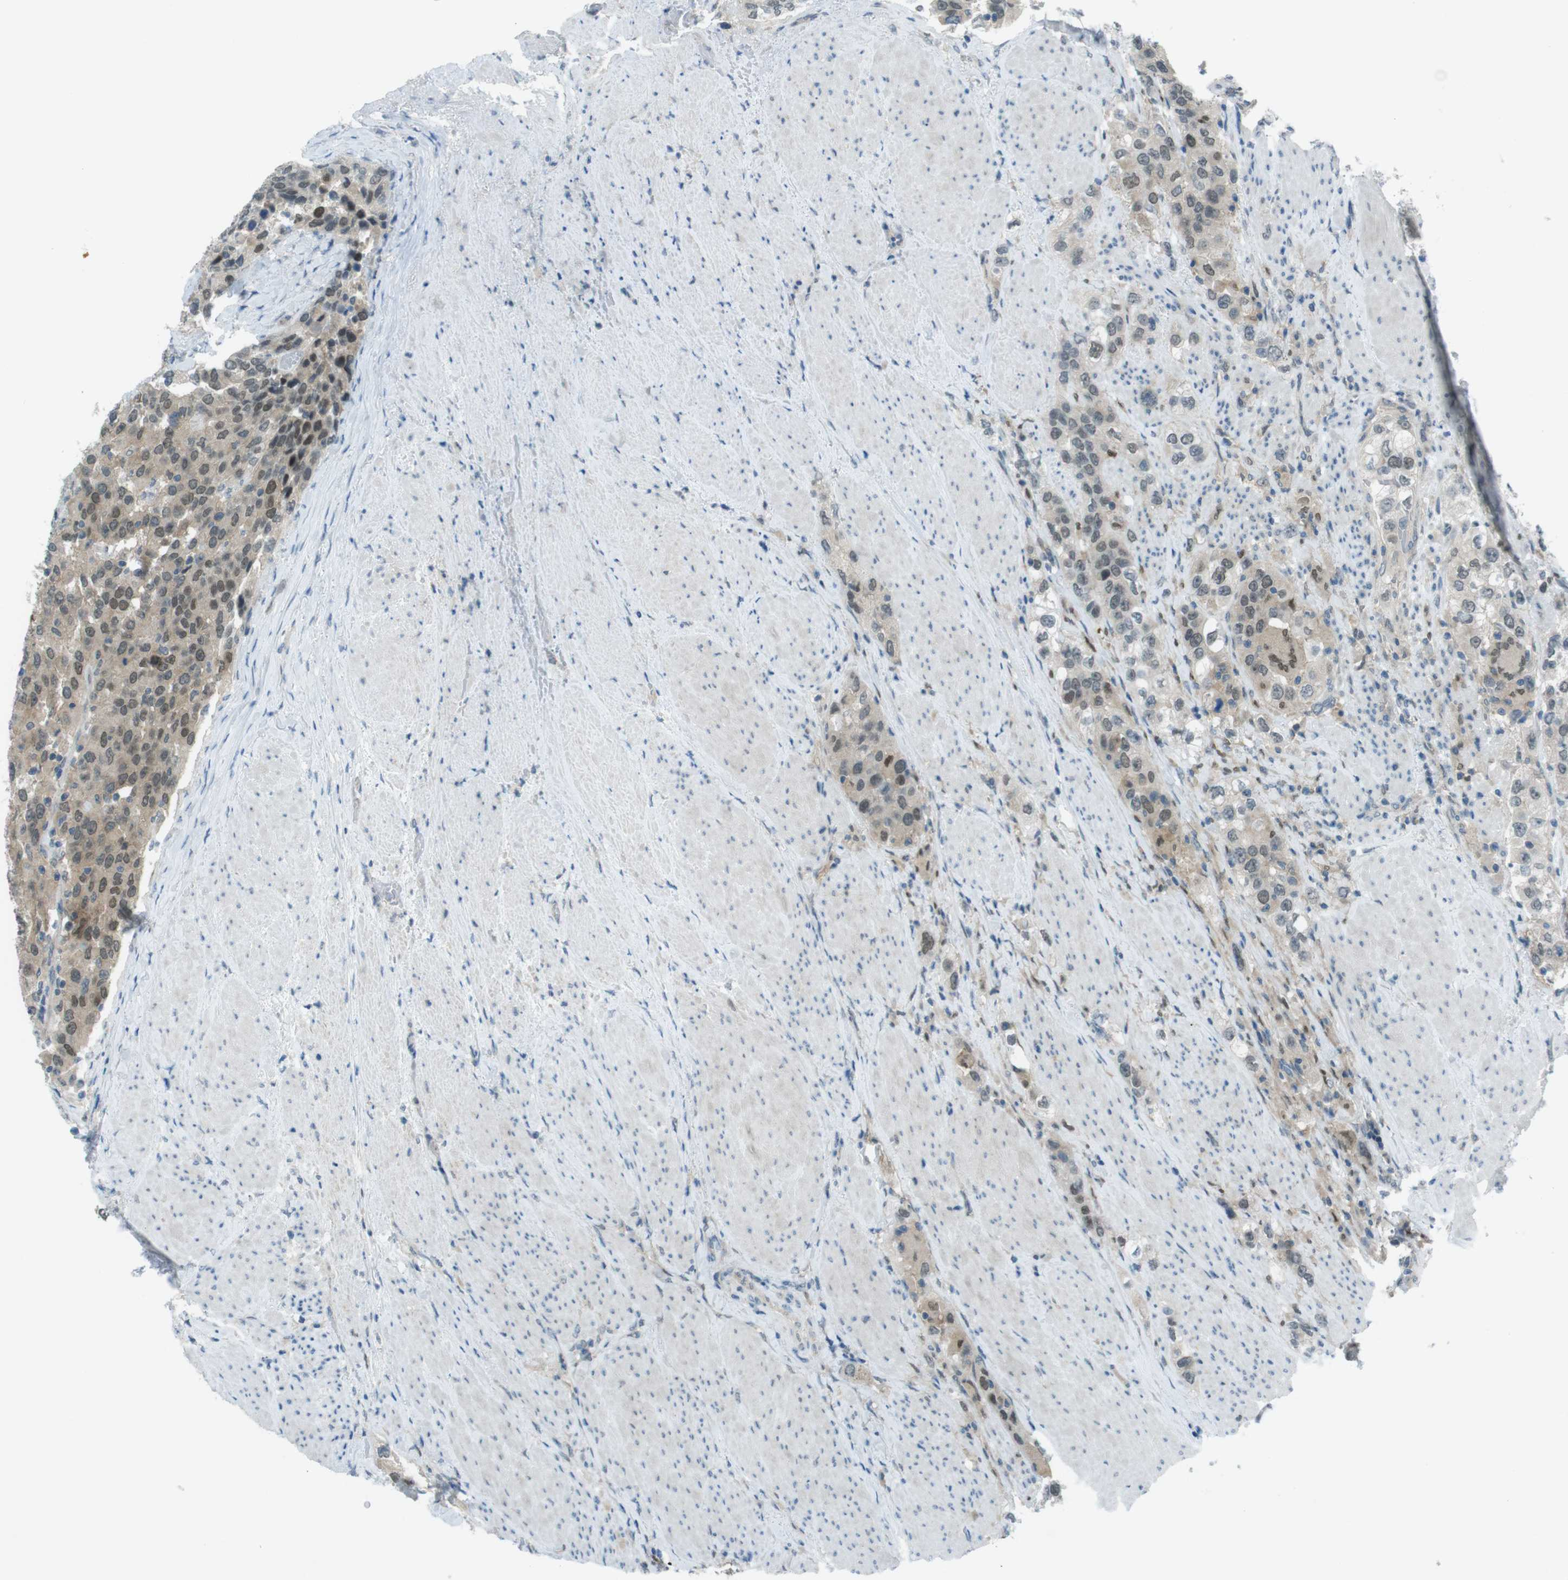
{"staining": {"intensity": "weak", "quantity": "25%-75%", "location": "nuclear"}, "tissue": "urothelial cancer", "cell_type": "Tumor cells", "image_type": "cancer", "snomed": [{"axis": "morphology", "description": "Urothelial carcinoma, High grade"}, {"axis": "topography", "description": "Urinary bladder"}], "caption": "Weak nuclear positivity for a protein is identified in approximately 25%-75% of tumor cells of urothelial cancer using IHC.", "gene": "ZDHHC20", "patient": {"sex": "female", "age": 80}}